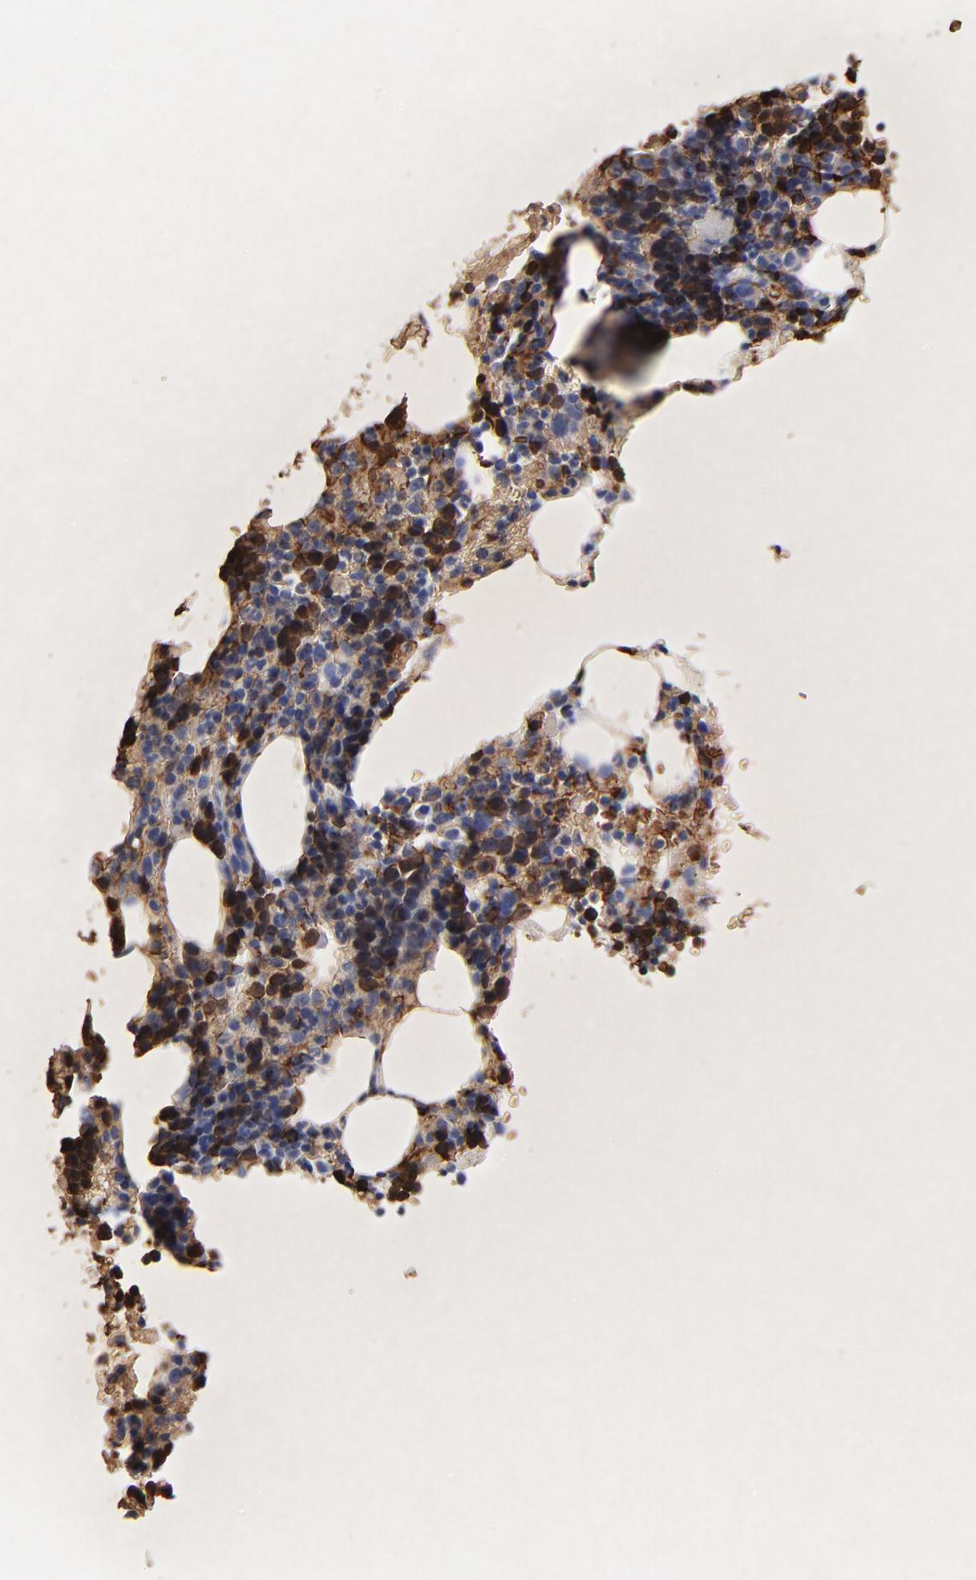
{"staining": {"intensity": "strong", "quantity": "25%-75%", "location": "cytoplasmic/membranous"}, "tissue": "bone marrow", "cell_type": "Hematopoietic cells", "image_type": "normal", "snomed": [{"axis": "morphology", "description": "Normal tissue, NOS"}, {"axis": "topography", "description": "Bone marrow"}], "caption": "DAB (3,3'-diaminobenzidine) immunohistochemical staining of normal bone marrow reveals strong cytoplasmic/membranous protein staining in approximately 25%-75% of hematopoietic cells.", "gene": "PAG1", "patient": {"sex": "male", "age": 86}}